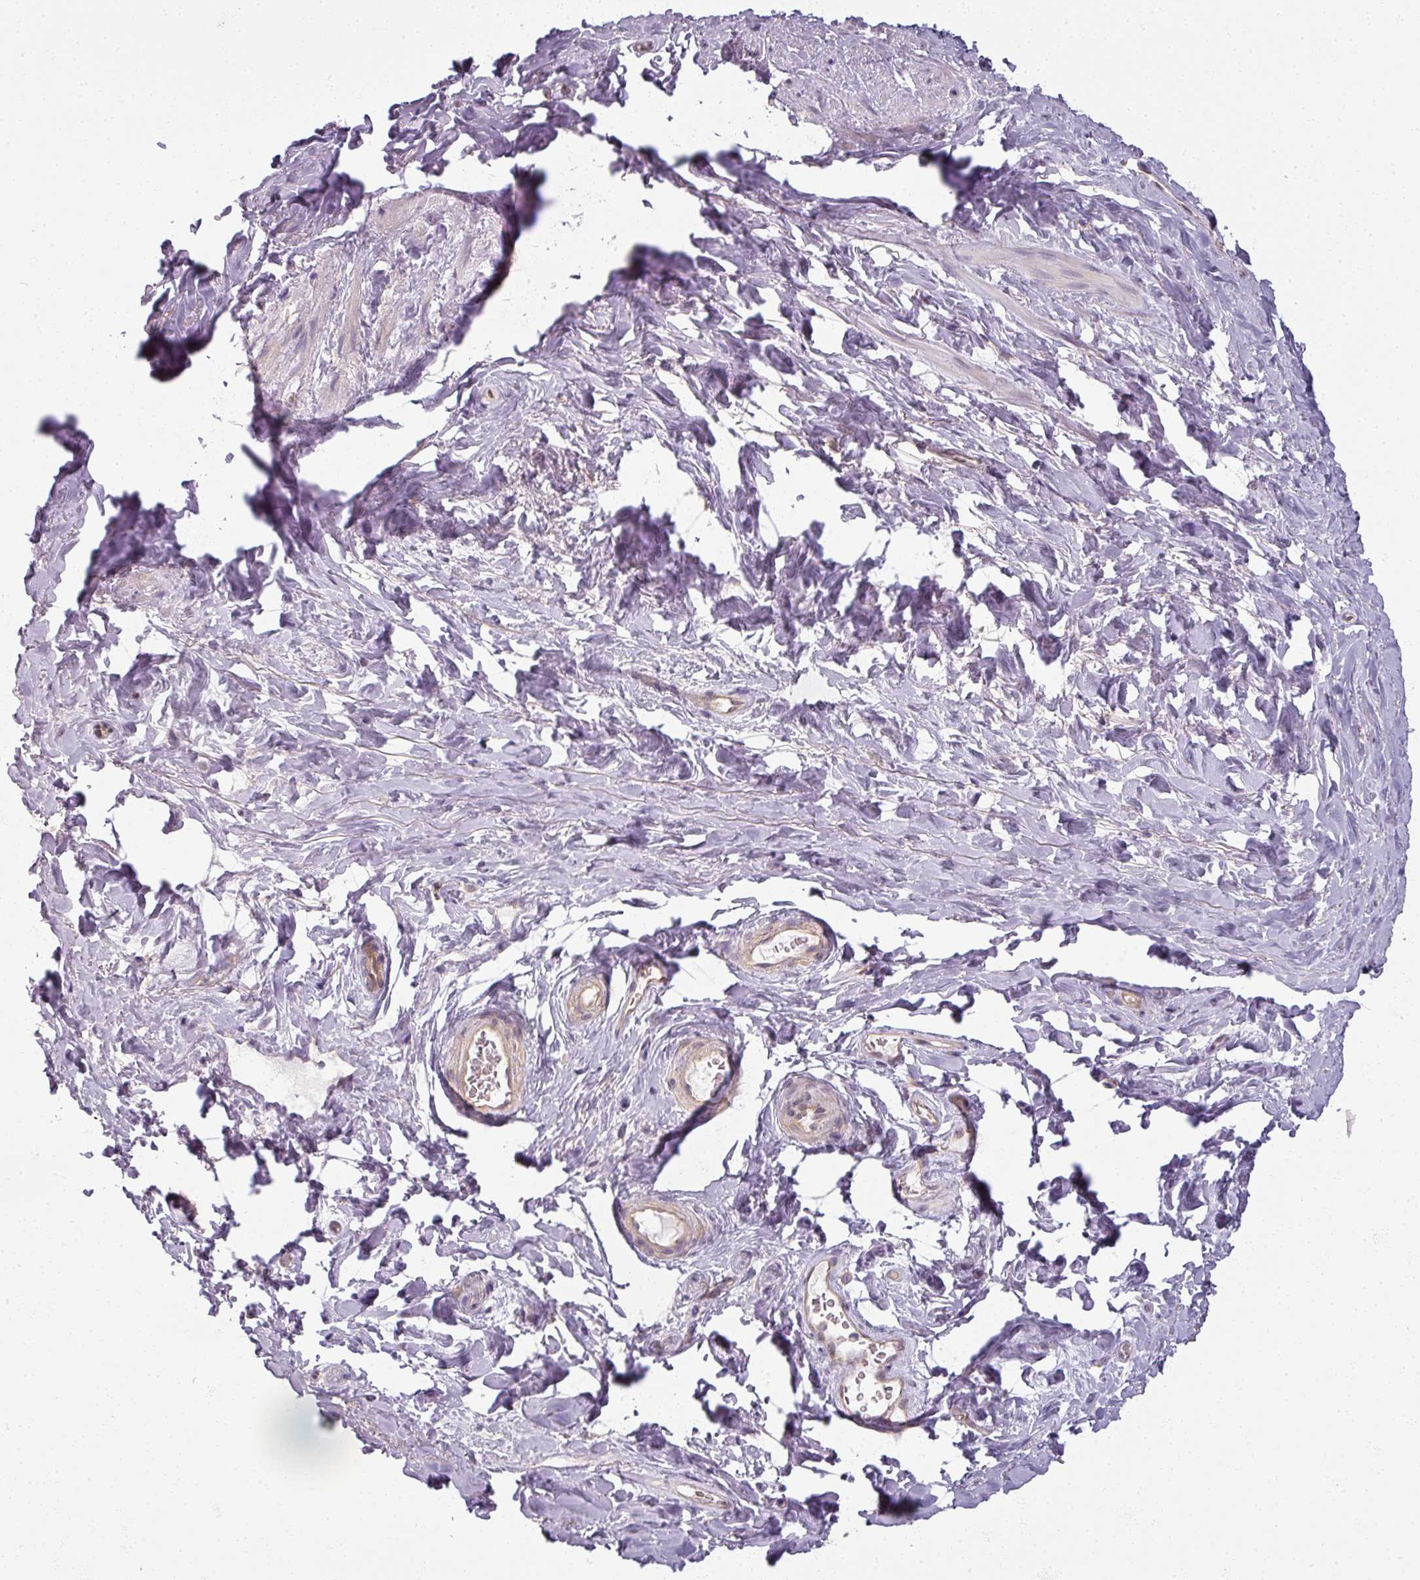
{"staining": {"intensity": "negative", "quantity": "none", "location": "none"}, "tissue": "smooth muscle", "cell_type": "Smooth muscle cells", "image_type": "normal", "snomed": [{"axis": "morphology", "description": "Normal tissue, NOS"}, {"axis": "topography", "description": "Smooth muscle"}, {"axis": "topography", "description": "Peripheral nerve tissue"}], "caption": "DAB immunohistochemical staining of unremarkable human smooth muscle exhibits no significant expression in smooth muscle cells. Nuclei are stained in blue.", "gene": "AGPAT4", "patient": {"sex": "male", "age": 69}}